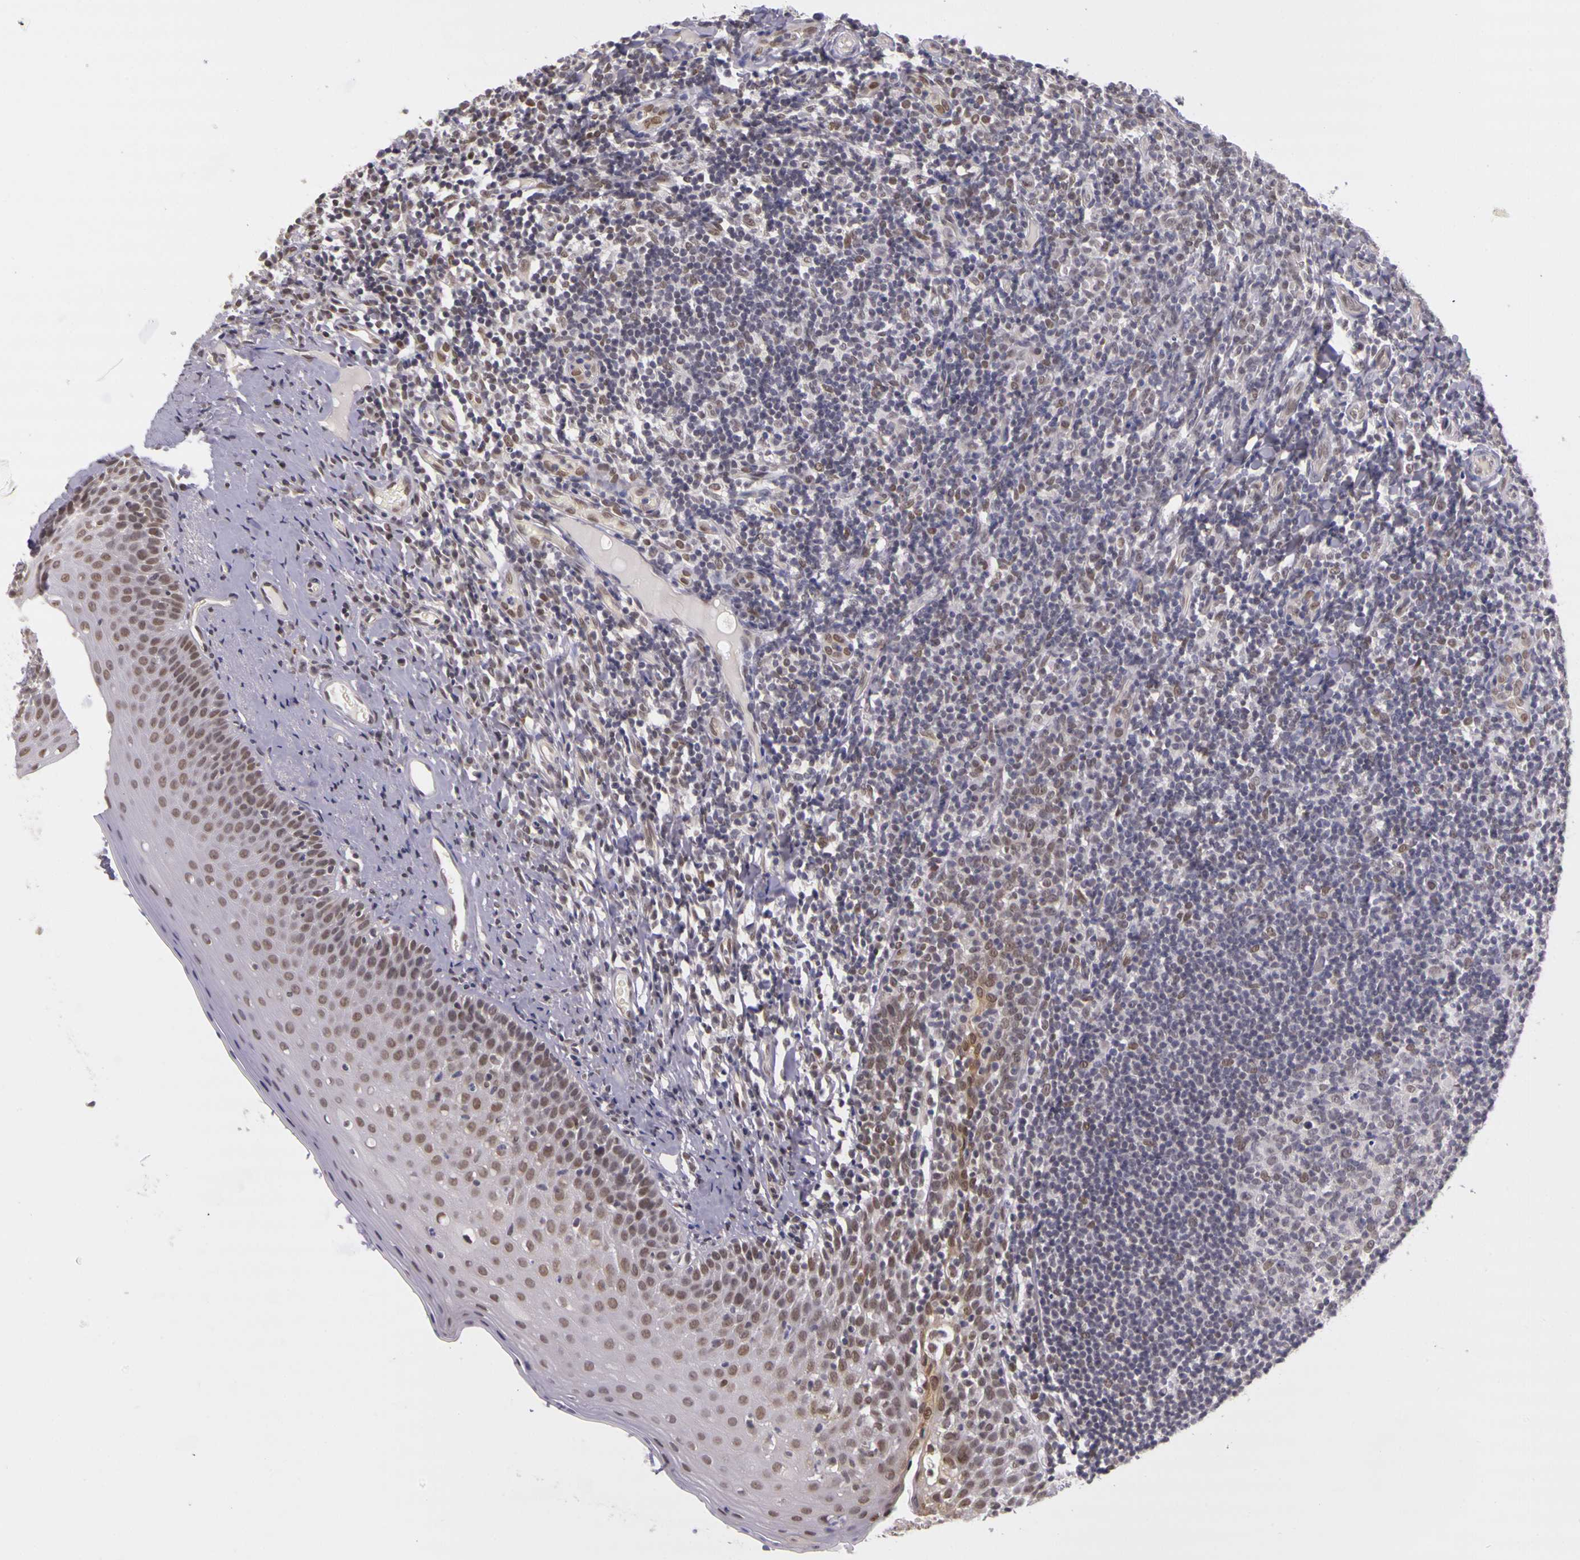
{"staining": {"intensity": "weak", "quantity": "25%-75%", "location": "nuclear"}, "tissue": "tonsil", "cell_type": "Germinal center cells", "image_type": "normal", "snomed": [{"axis": "morphology", "description": "Normal tissue, NOS"}, {"axis": "topography", "description": "Tonsil"}], "caption": "Tonsil stained for a protein shows weak nuclear positivity in germinal center cells.", "gene": "WDR13", "patient": {"sex": "male", "age": 6}}